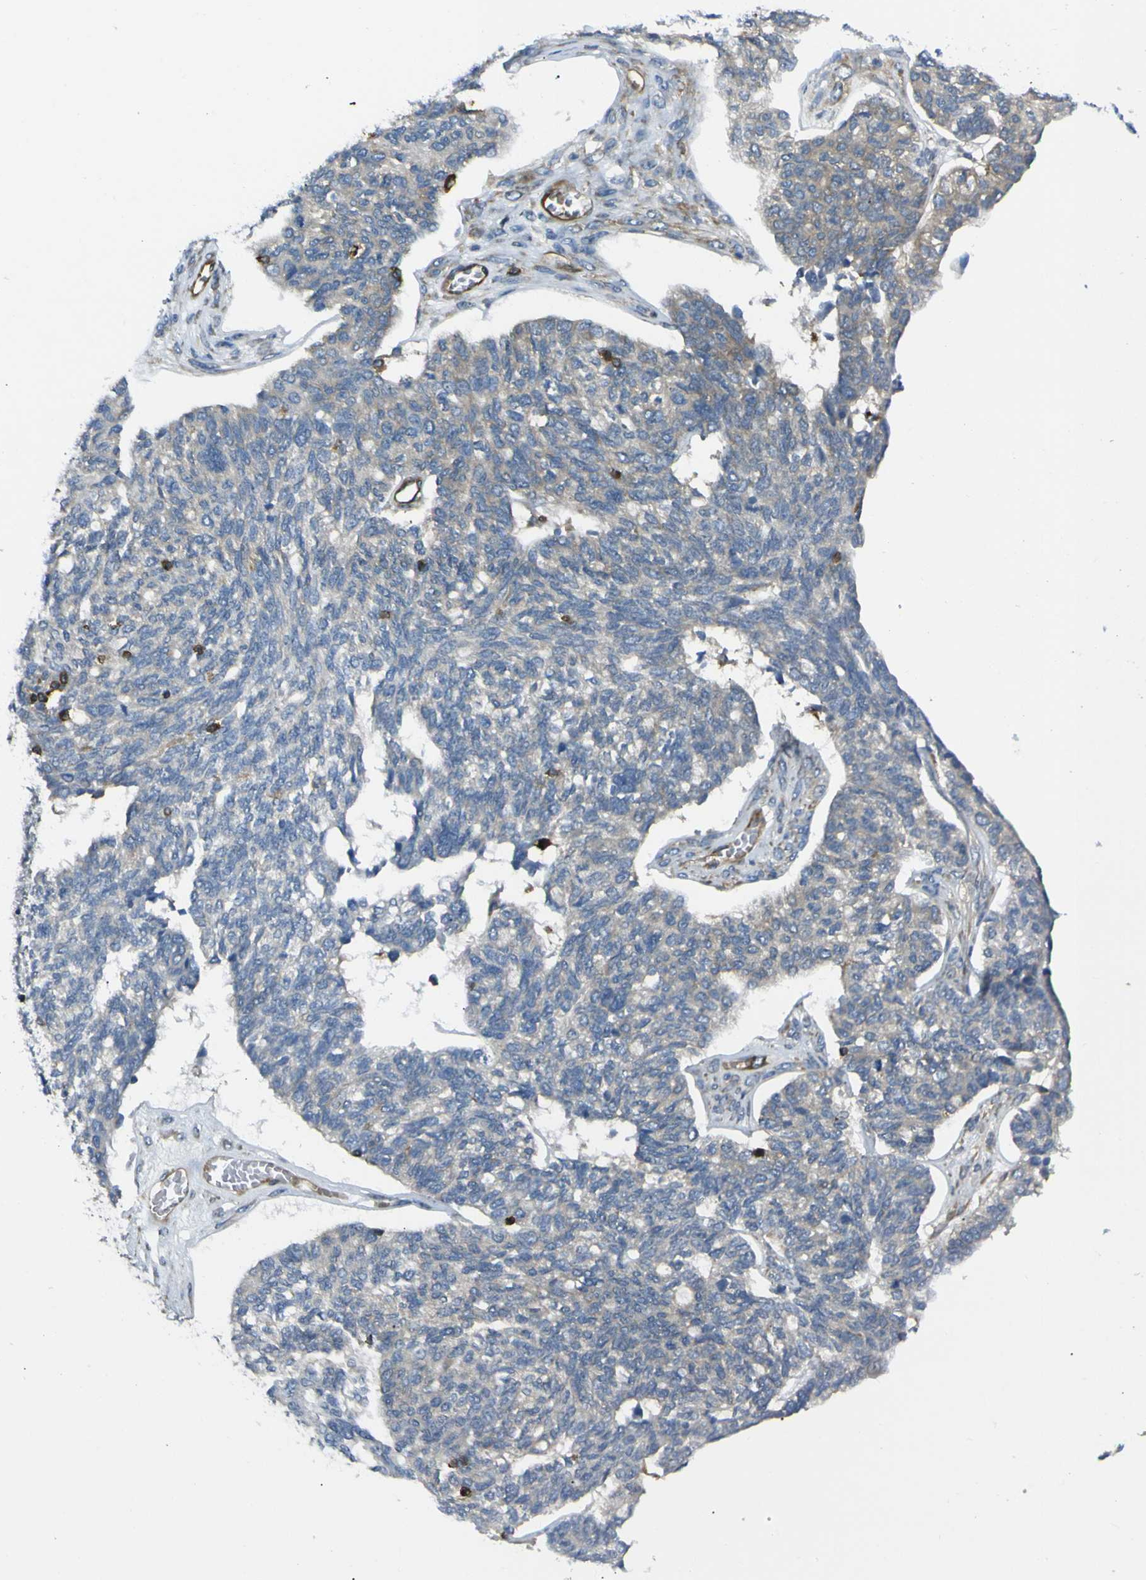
{"staining": {"intensity": "weak", "quantity": "<25%", "location": "cytoplasmic/membranous"}, "tissue": "ovarian cancer", "cell_type": "Tumor cells", "image_type": "cancer", "snomed": [{"axis": "morphology", "description": "Cystadenocarcinoma, serous, NOS"}, {"axis": "topography", "description": "Ovary"}], "caption": "A high-resolution image shows immunohistochemistry staining of serous cystadenocarcinoma (ovarian), which displays no significant staining in tumor cells.", "gene": "ARHGEF1", "patient": {"sex": "female", "age": 79}}